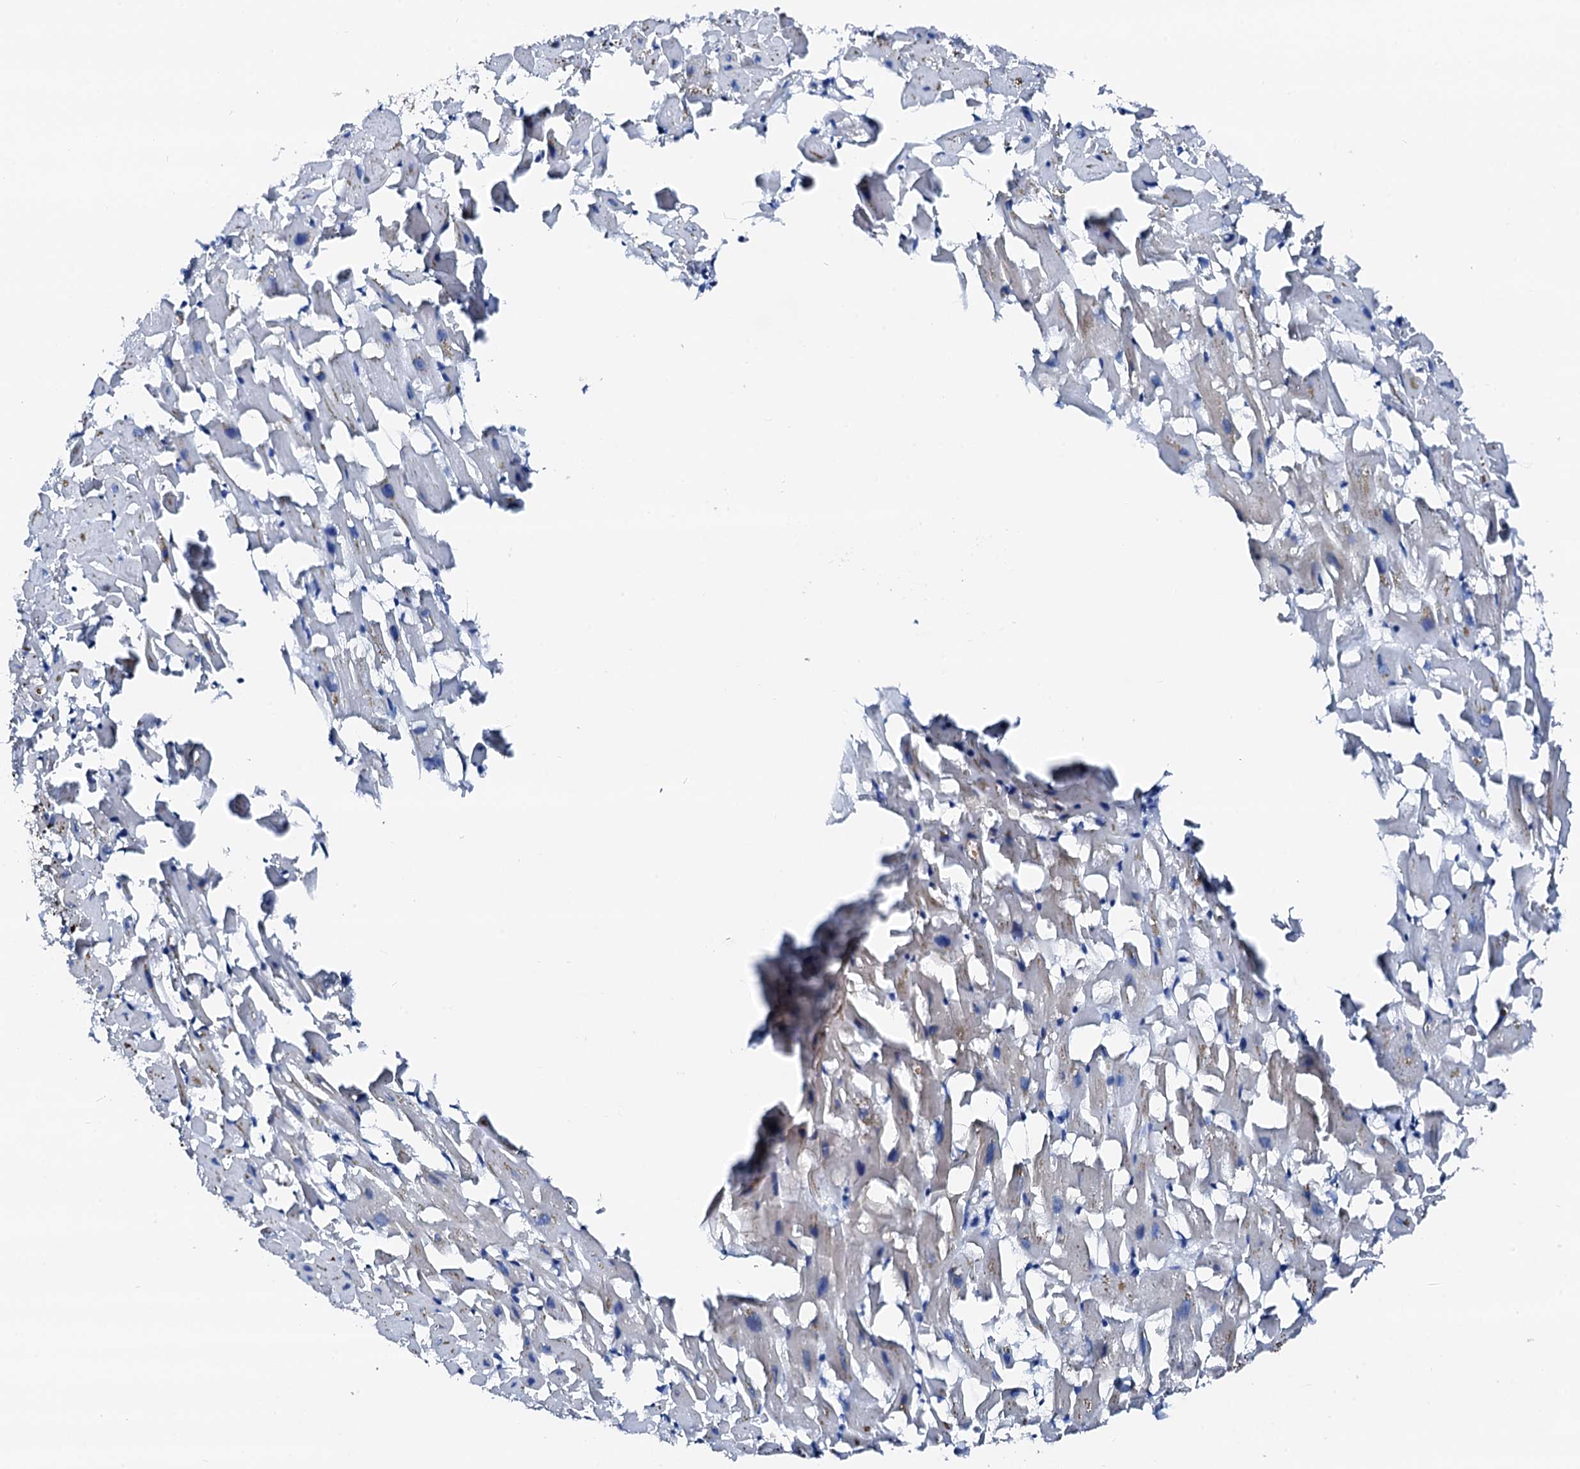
{"staining": {"intensity": "negative", "quantity": "none", "location": "none"}, "tissue": "heart muscle", "cell_type": "Cardiomyocytes", "image_type": "normal", "snomed": [{"axis": "morphology", "description": "Normal tissue, NOS"}, {"axis": "topography", "description": "Heart"}], "caption": "Micrograph shows no protein staining in cardiomyocytes of unremarkable heart muscle. (DAB (3,3'-diaminobenzidine) IHC, high magnification).", "gene": "TRAFD1", "patient": {"sex": "female", "age": 64}}